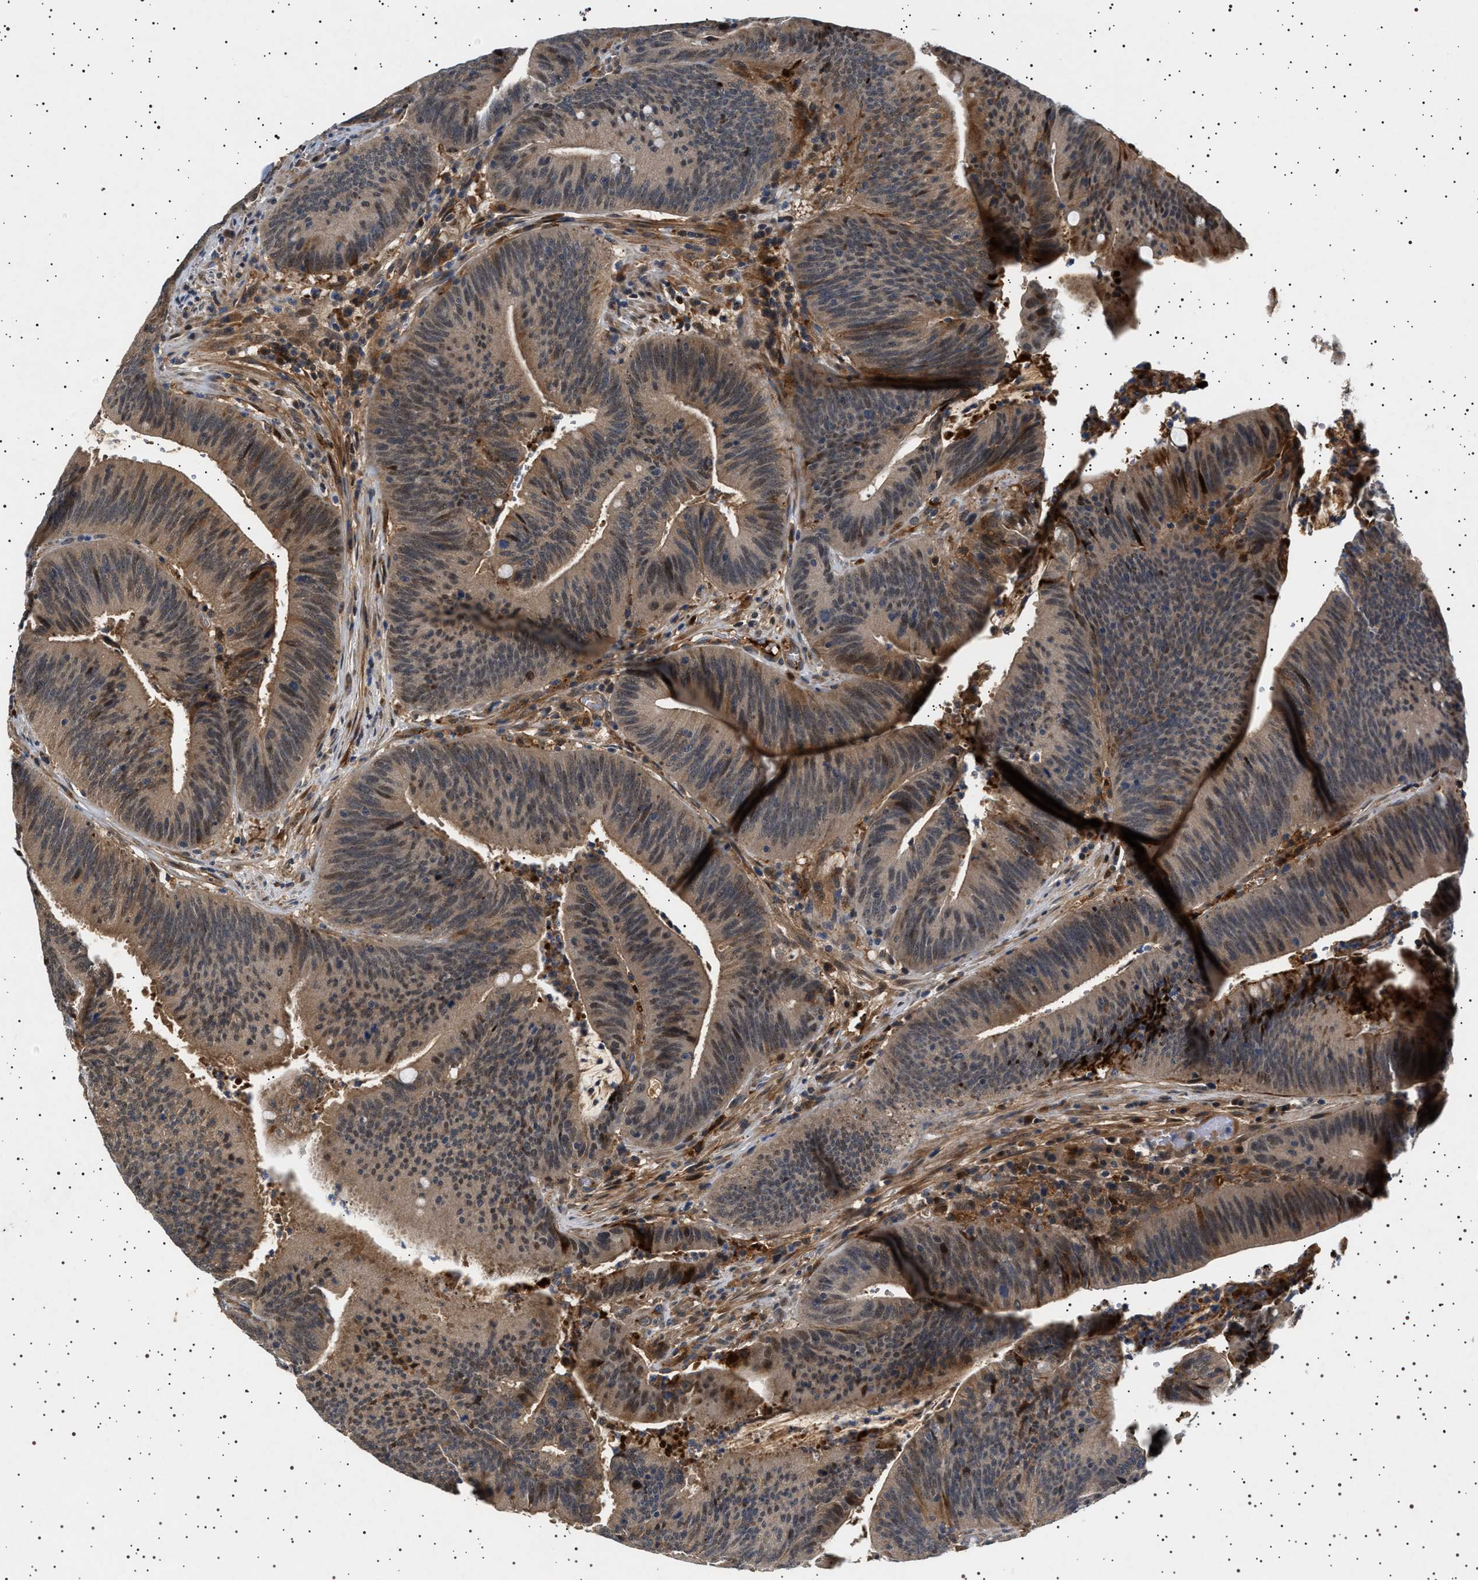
{"staining": {"intensity": "moderate", "quantity": "<25%", "location": "cytoplasmic/membranous,nuclear"}, "tissue": "colorectal cancer", "cell_type": "Tumor cells", "image_type": "cancer", "snomed": [{"axis": "morphology", "description": "Normal tissue, NOS"}, {"axis": "morphology", "description": "Adenocarcinoma, NOS"}, {"axis": "topography", "description": "Rectum"}], "caption": "Protein expression by immunohistochemistry (IHC) exhibits moderate cytoplasmic/membranous and nuclear staining in approximately <25% of tumor cells in colorectal adenocarcinoma.", "gene": "FICD", "patient": {"sex": "female", "age": 66}}